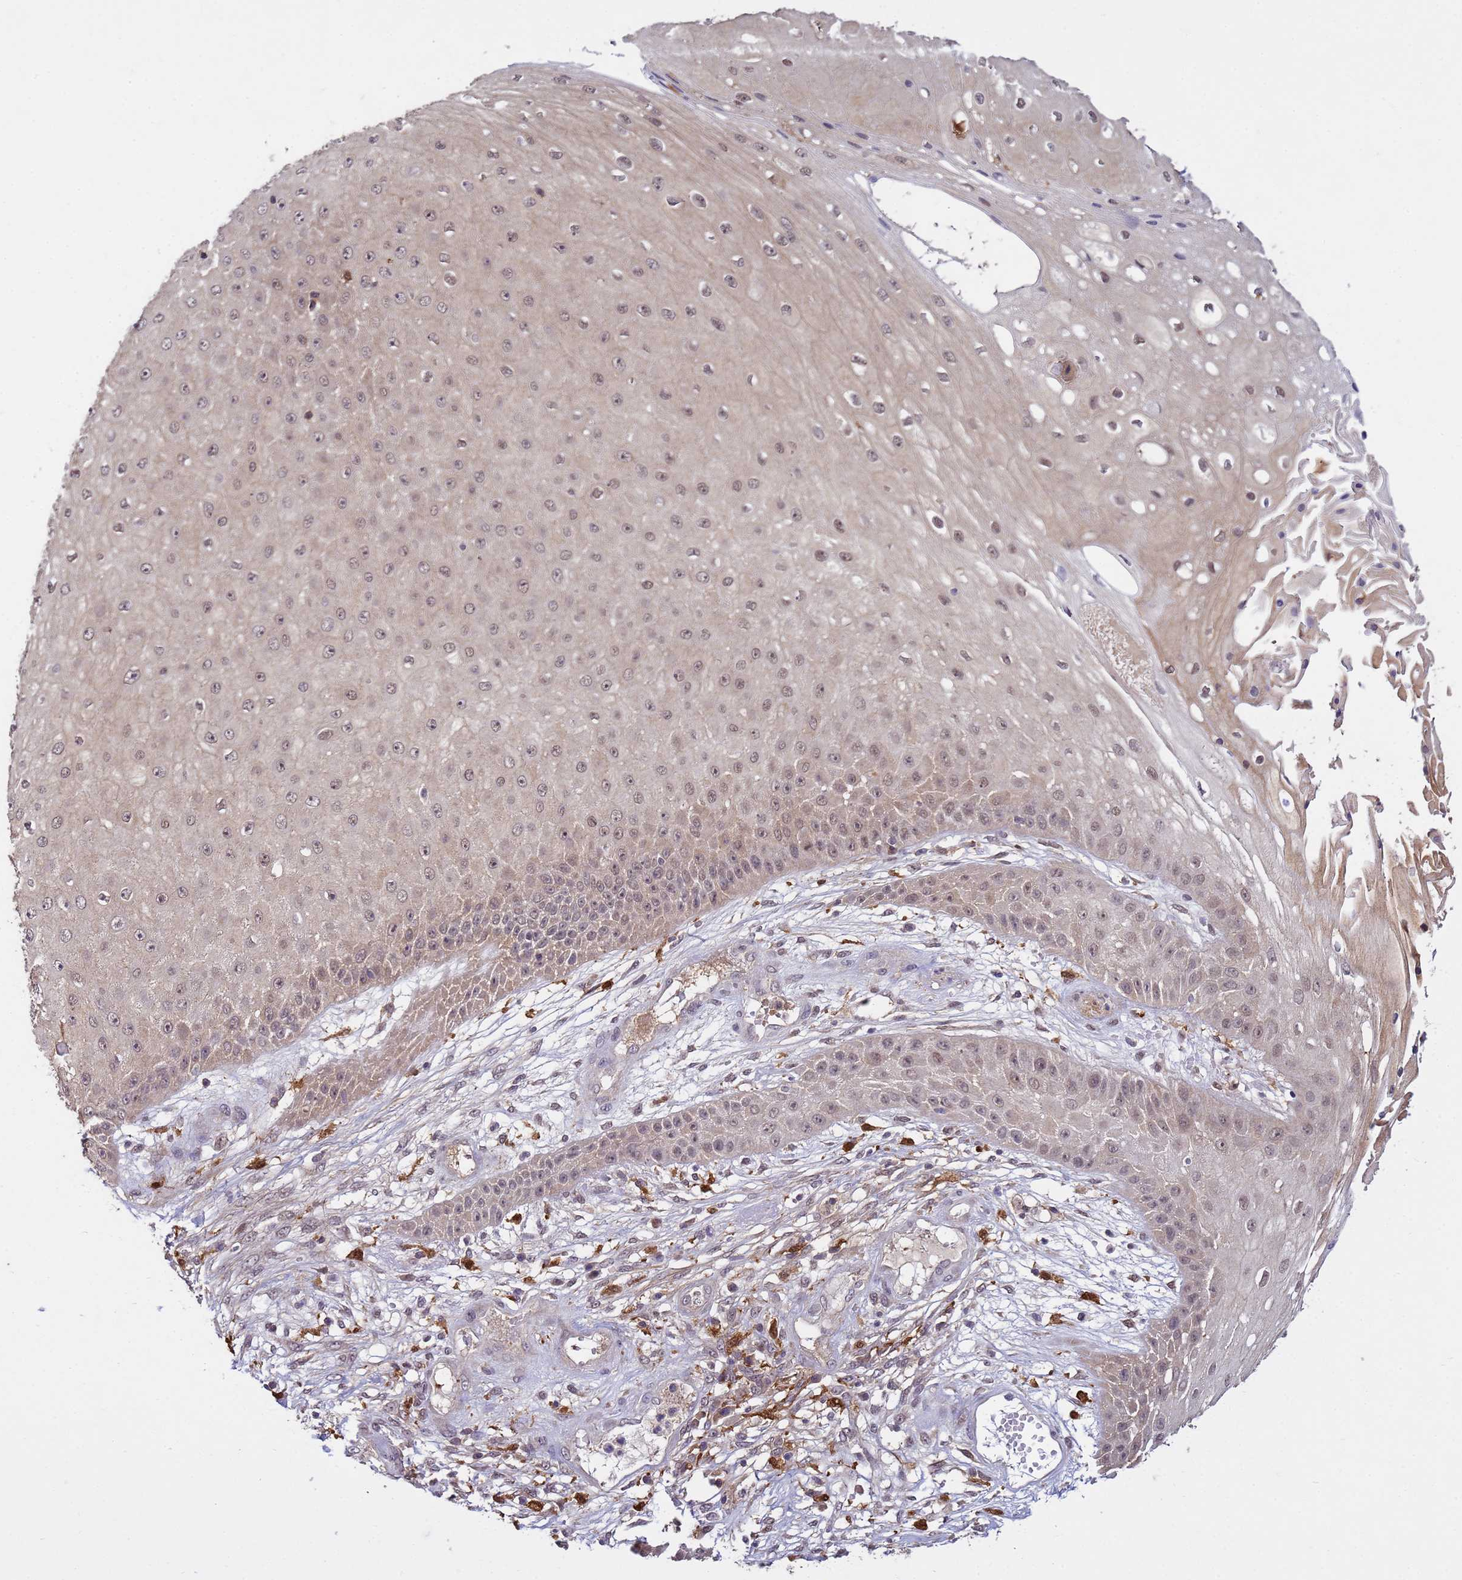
{"staining": {"intensity": "weak", "quantity": "25%-75%", "location": "nuclear"}, "tissue": "skin cancer", "cell_type": "Tumor cells", "image_type": "cancer", "snomed": [{"axis": "morphology", "description": "Squamous cell carcinoma, NOS"}, {"axis": "topography", "description": "Skin"}], "caption": "This micrograph demonstrates IHC staining of skin squamous cell carcinoma, with low weak nuclear staining in approximately 25%-75% of tumor cells.", "gene": "NPEPPS", "patient": {"sex": "male", "age": 70}}